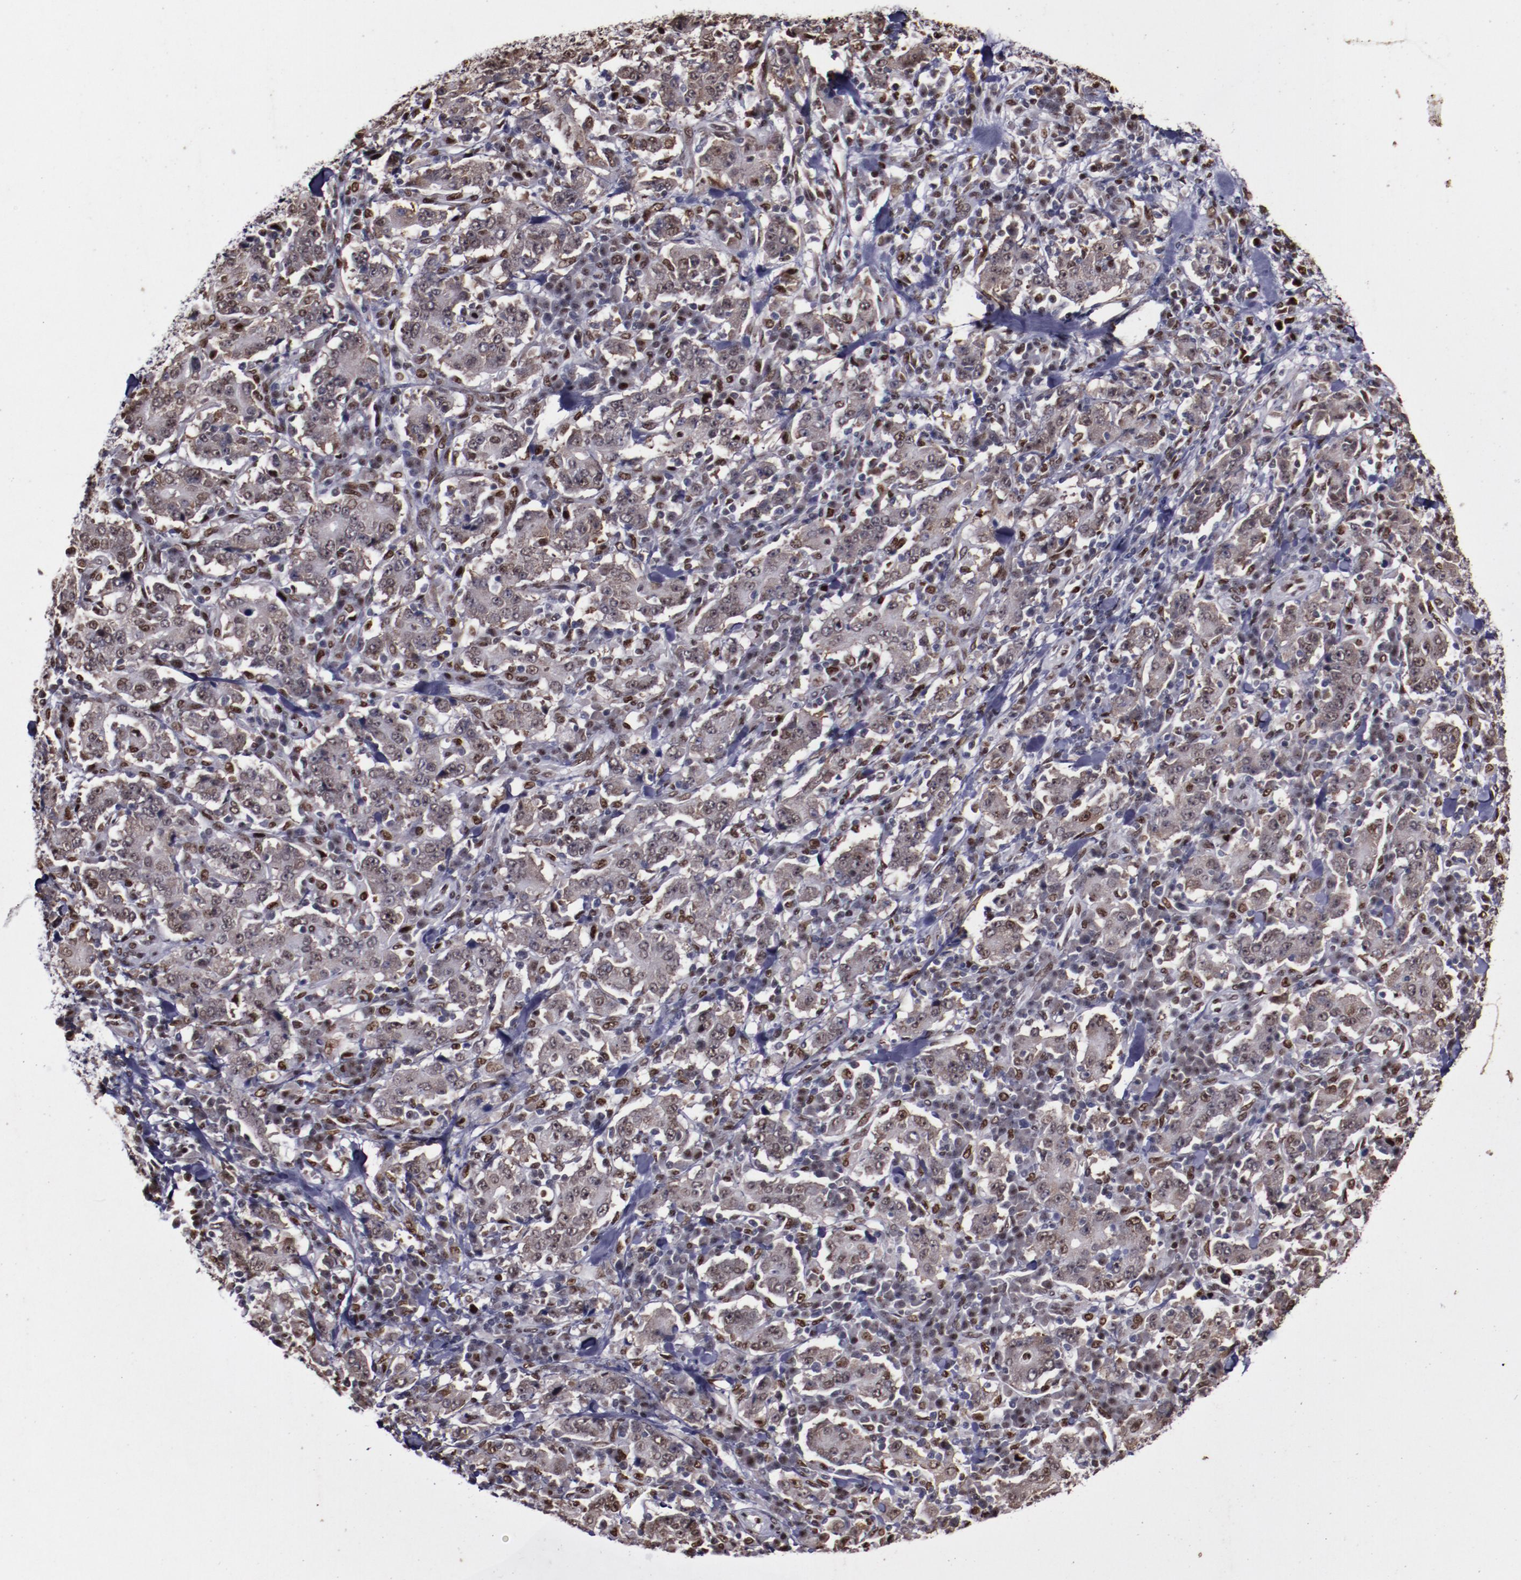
{"staining": {"intensity": "weak", "quantity": "25%-75%", "location": "cytoplasmic/membranous,nuclear"}, "tissue": "stomach cancer", "cell_type": "Tumor cells", "image_type": "cancer", "snomed": [{"axis": "morphology", "description": "Normal tissue, NOS"}, {"axis": "morphology", "description": "Adenocarcinoma, NOS"}, {"axis": "topography", "description": "Stomach, upper"}, {"axis": "topography", "description": "Stomach"}], "caption": "High-magnification brightfield microscopy of stomach cancer stained with DAB (brown) and counterstained with hematoxylin (blue). tumor cells exhibit weak cytoplasmic/membranous and nuclear positivity is seen in about25%-75% of cells.", "gene": "APEX1", "patient": {"sex": "male", "age": 59}}